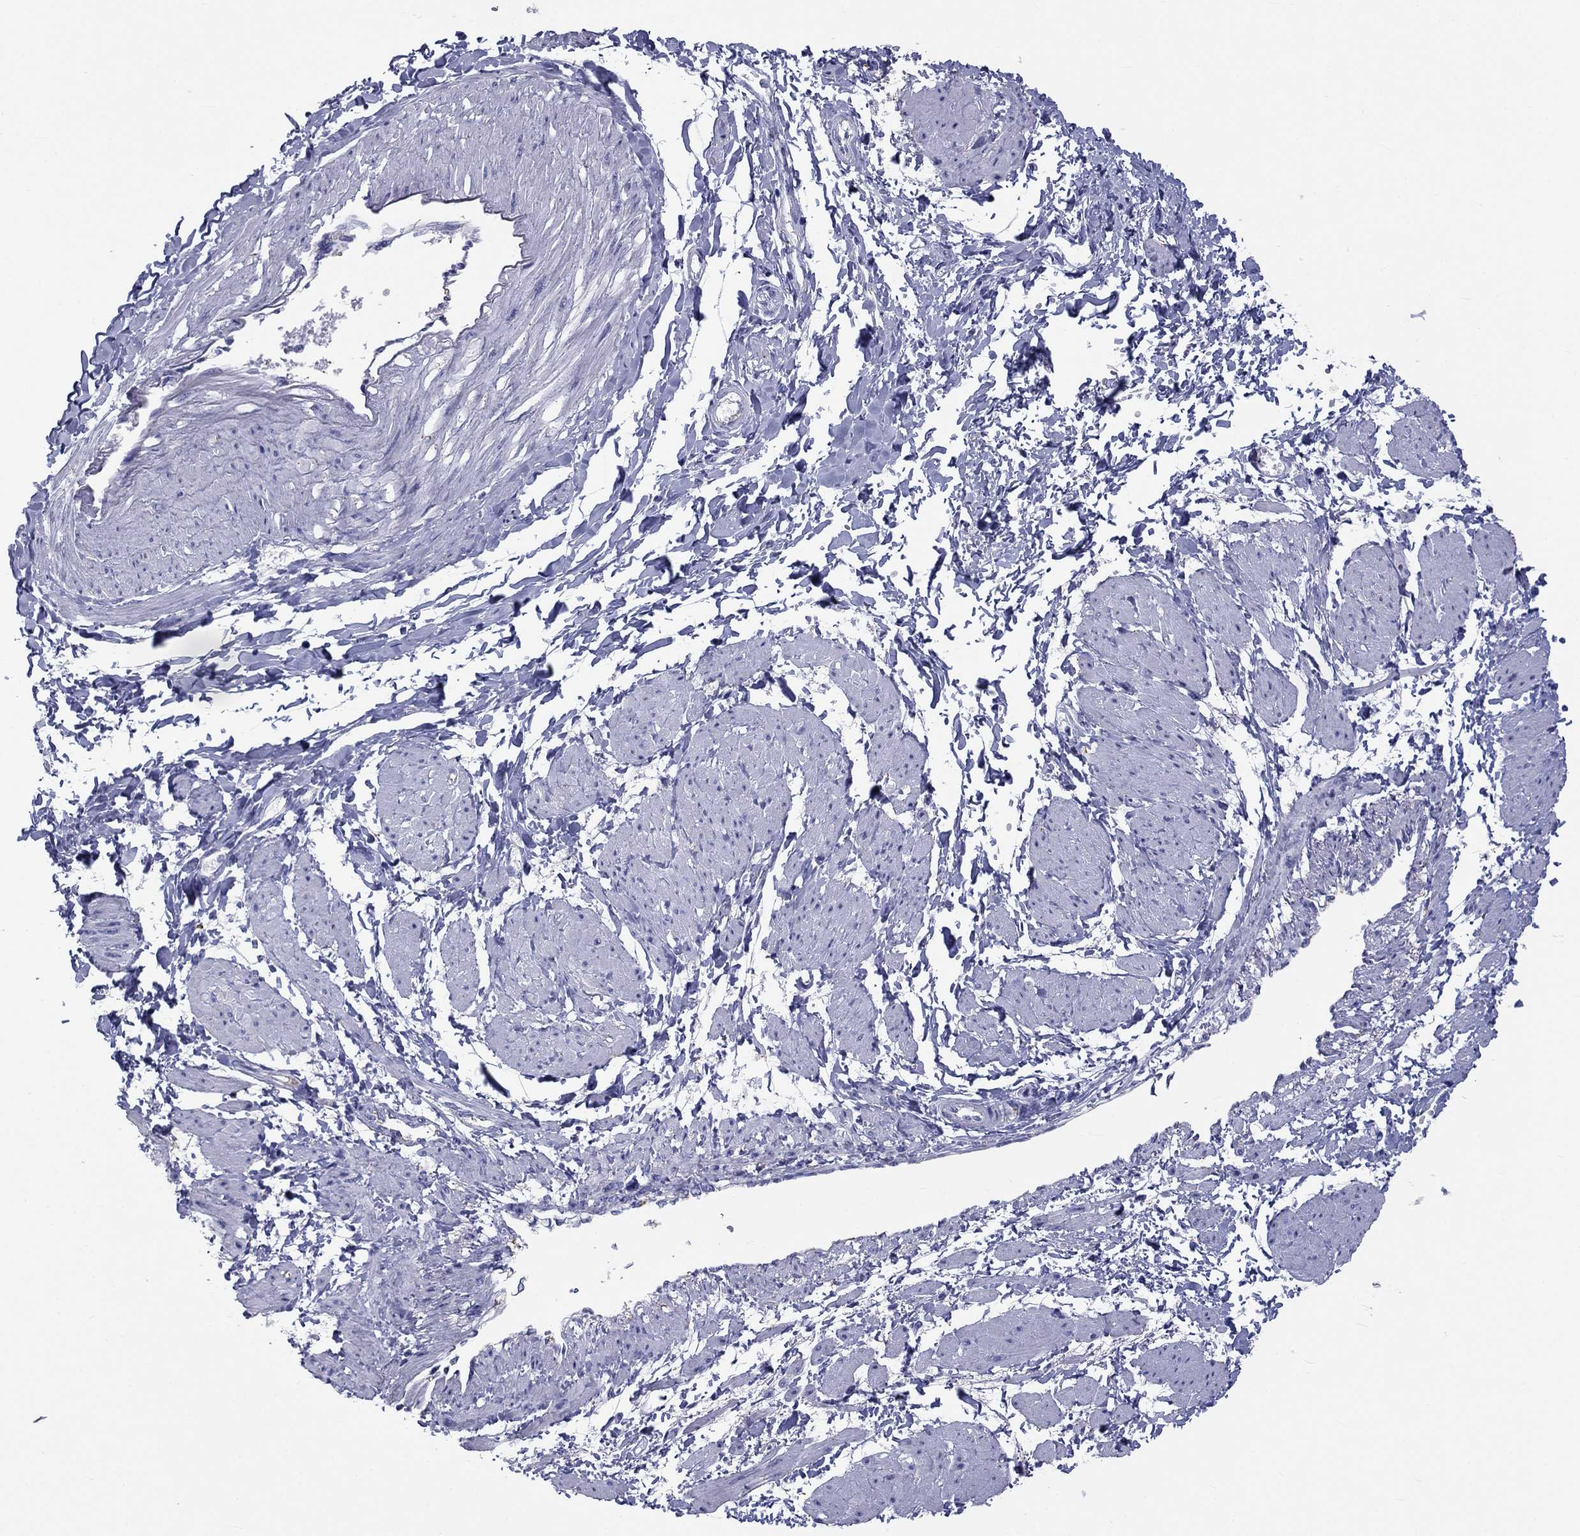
{"staining": {"intensity": "negative", "quantity": "none", "location": "none"}, "tissue": "smooth muscle", "cell_type": "Smooth muscle cells", "image_type": "normal", "snomed": [{"axis": "morphology", "description": "Normal tissue, NOS"}, {"axis": "topography", "description": "Smooth muscle"}, {"axis": "topography", "description": "Uterus"}], "caption": "Image shows no significant protein expression in smooth muscle cells of normal smooth muscle. (Immunohistochemistry (ihc), brightfield microscopy, high magnification).", "gene": "DNALI1", "patient": {"sex": "female", "age": 39}}